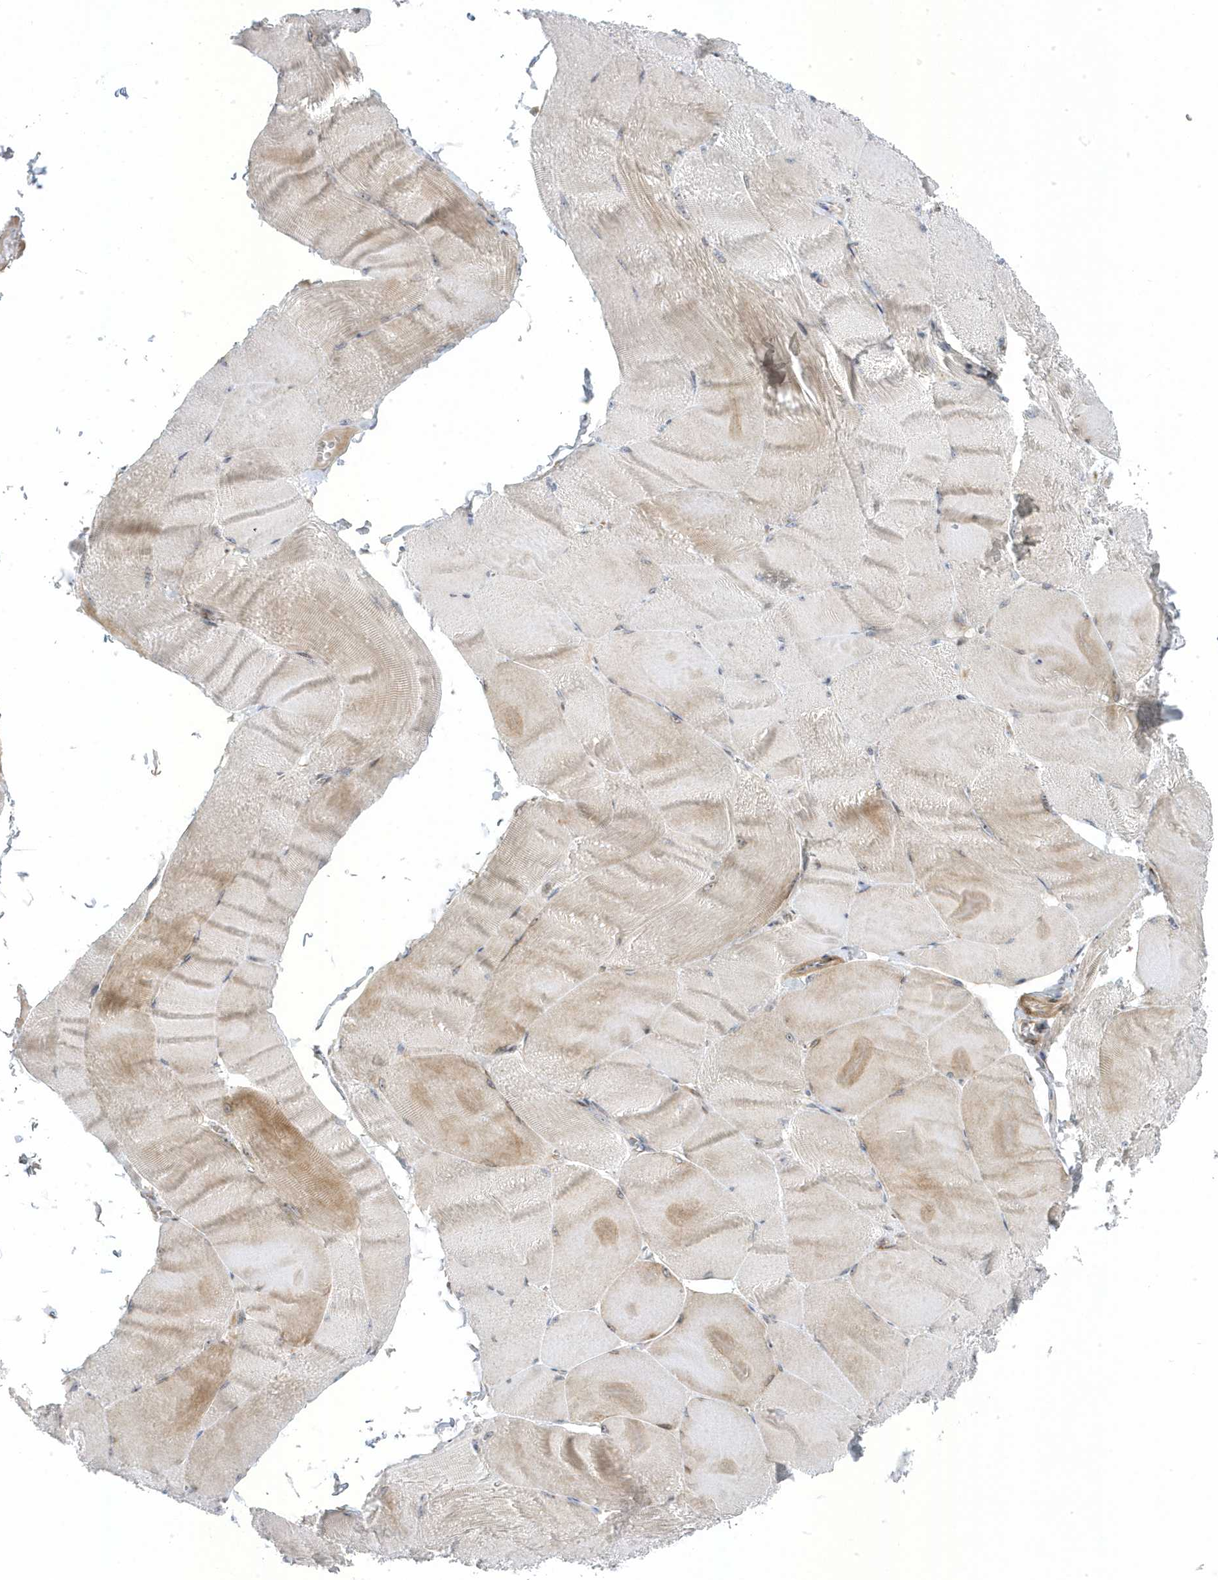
{"staining": {"intensity": "moderate", "quantity": "25%-75%", "location": "cytoplasmic/membranous,nuclear"}, "tissue": "skeletal muscle", "cell_type": "Myocytes", "image_type": "normal", "snomed": [{"axis": "morphology", "description": "Normal tissue, NOS"}, {"axis": "morphology", "description": "Basal cell carcinoma"}, {"axis": "topography", "description": "Skeletal muscle"}], "caption": "A brown stain labels moderate cytoplasmic/membranous,nuclear staining of a protein in myocytes of unremarkable human skeletal muscle. (DAB = brown stain, brightfield microscopy at high magnification).", "gene": "MAP7D3", "patient": {"sex": "female", "age": 64}}